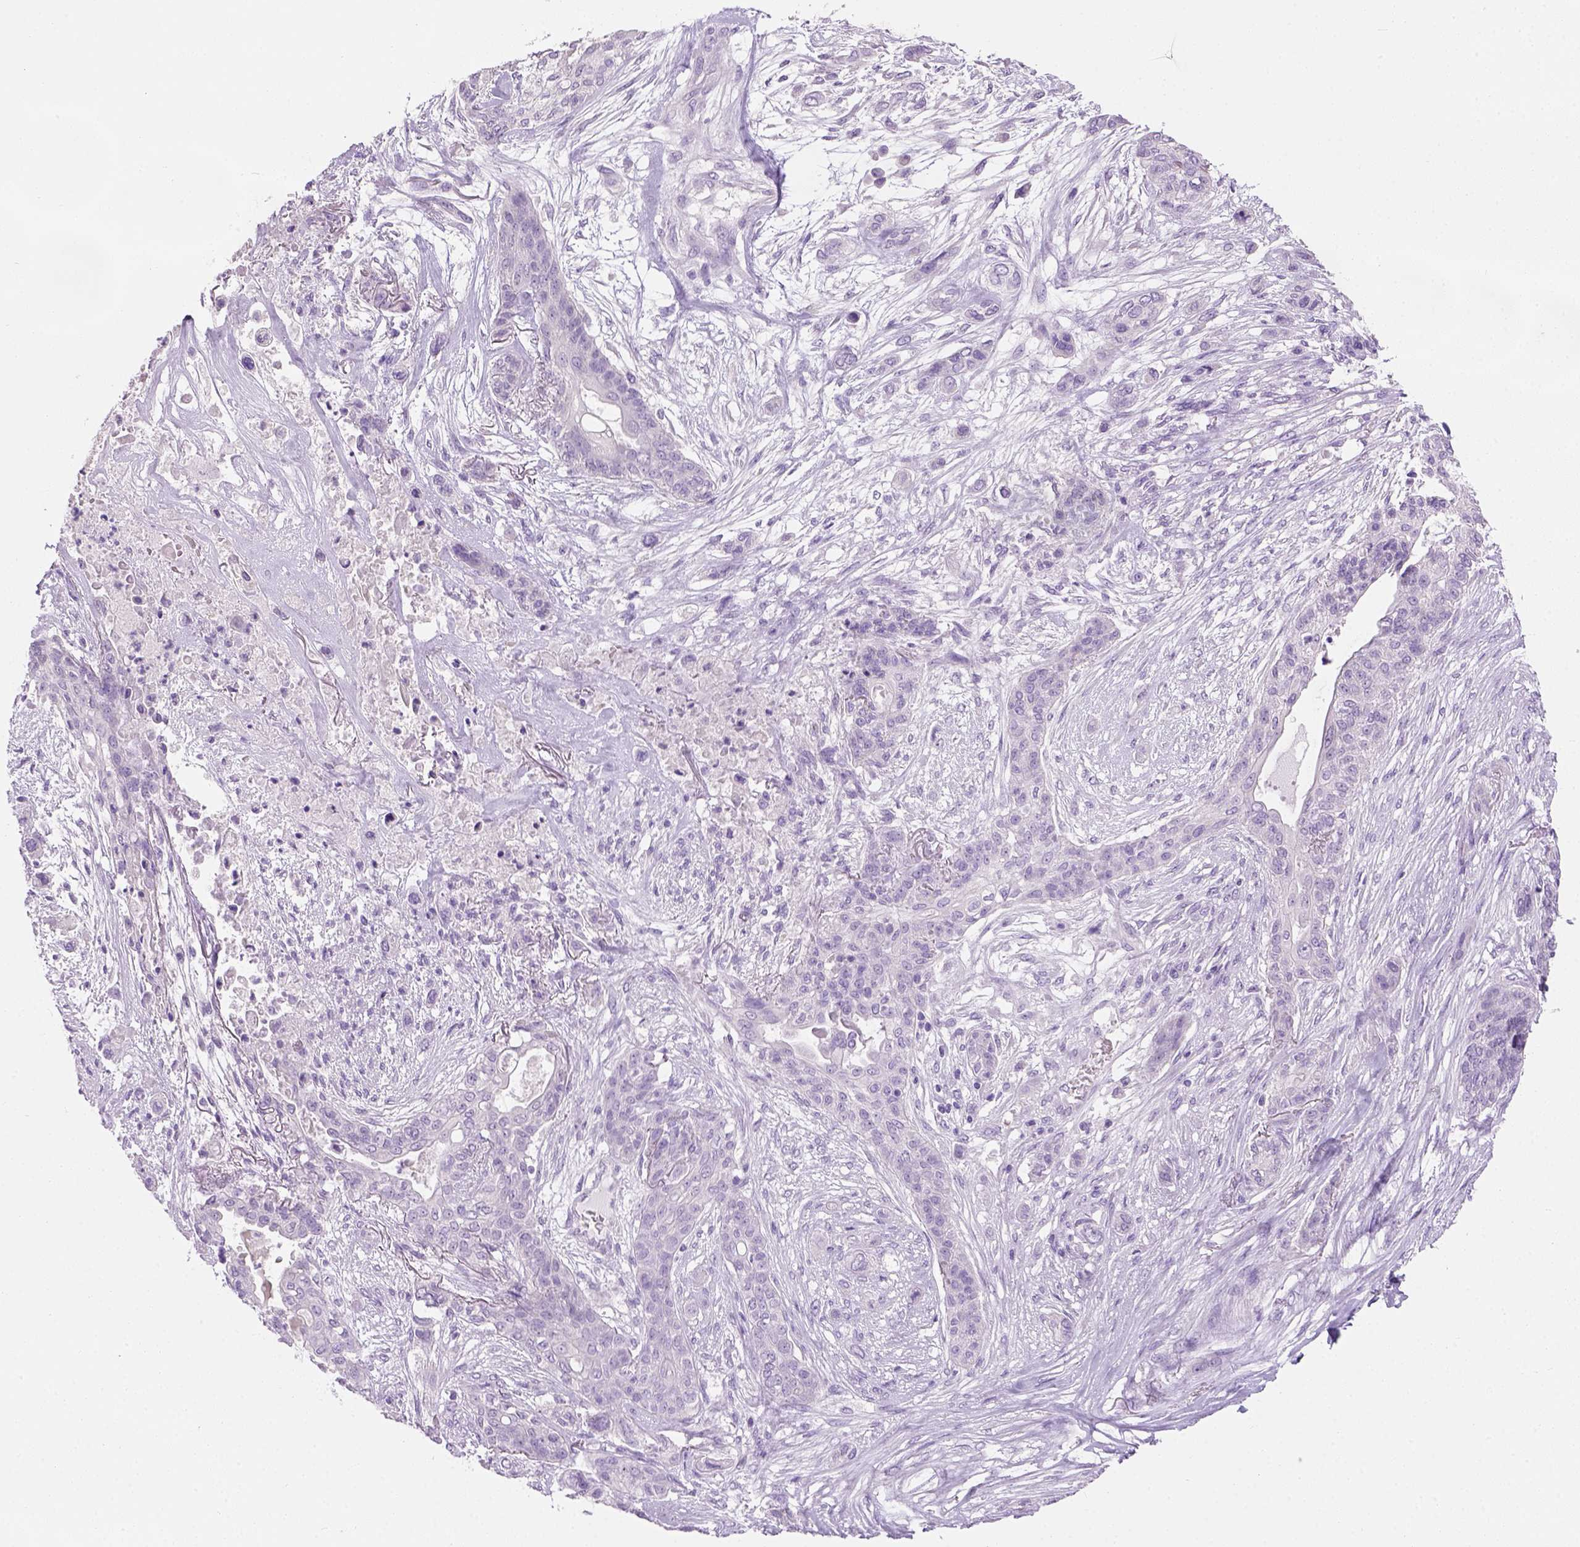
{"staining": {"intensity": "negative", "quantity": "none", "location": "none"}, "tissue": "lung cancer", "cell_type": "Tumor cells", "image_type": "cancer", "snomed": [{"axis": "morphology", "description": "Squamous cell carcinoma, NOS"}, {"axis": "topography", "description": "Lung"}], "caption": "High magnification brightfield microscopy of lung cancer (squamous cell carcinoma) stained with DAB (brown) and counterstained with hematoxylin (blue): tumor cells show no significant positivity.", "gene": "CYP24A1", "patient": {"sex": "female", "age": 70}}